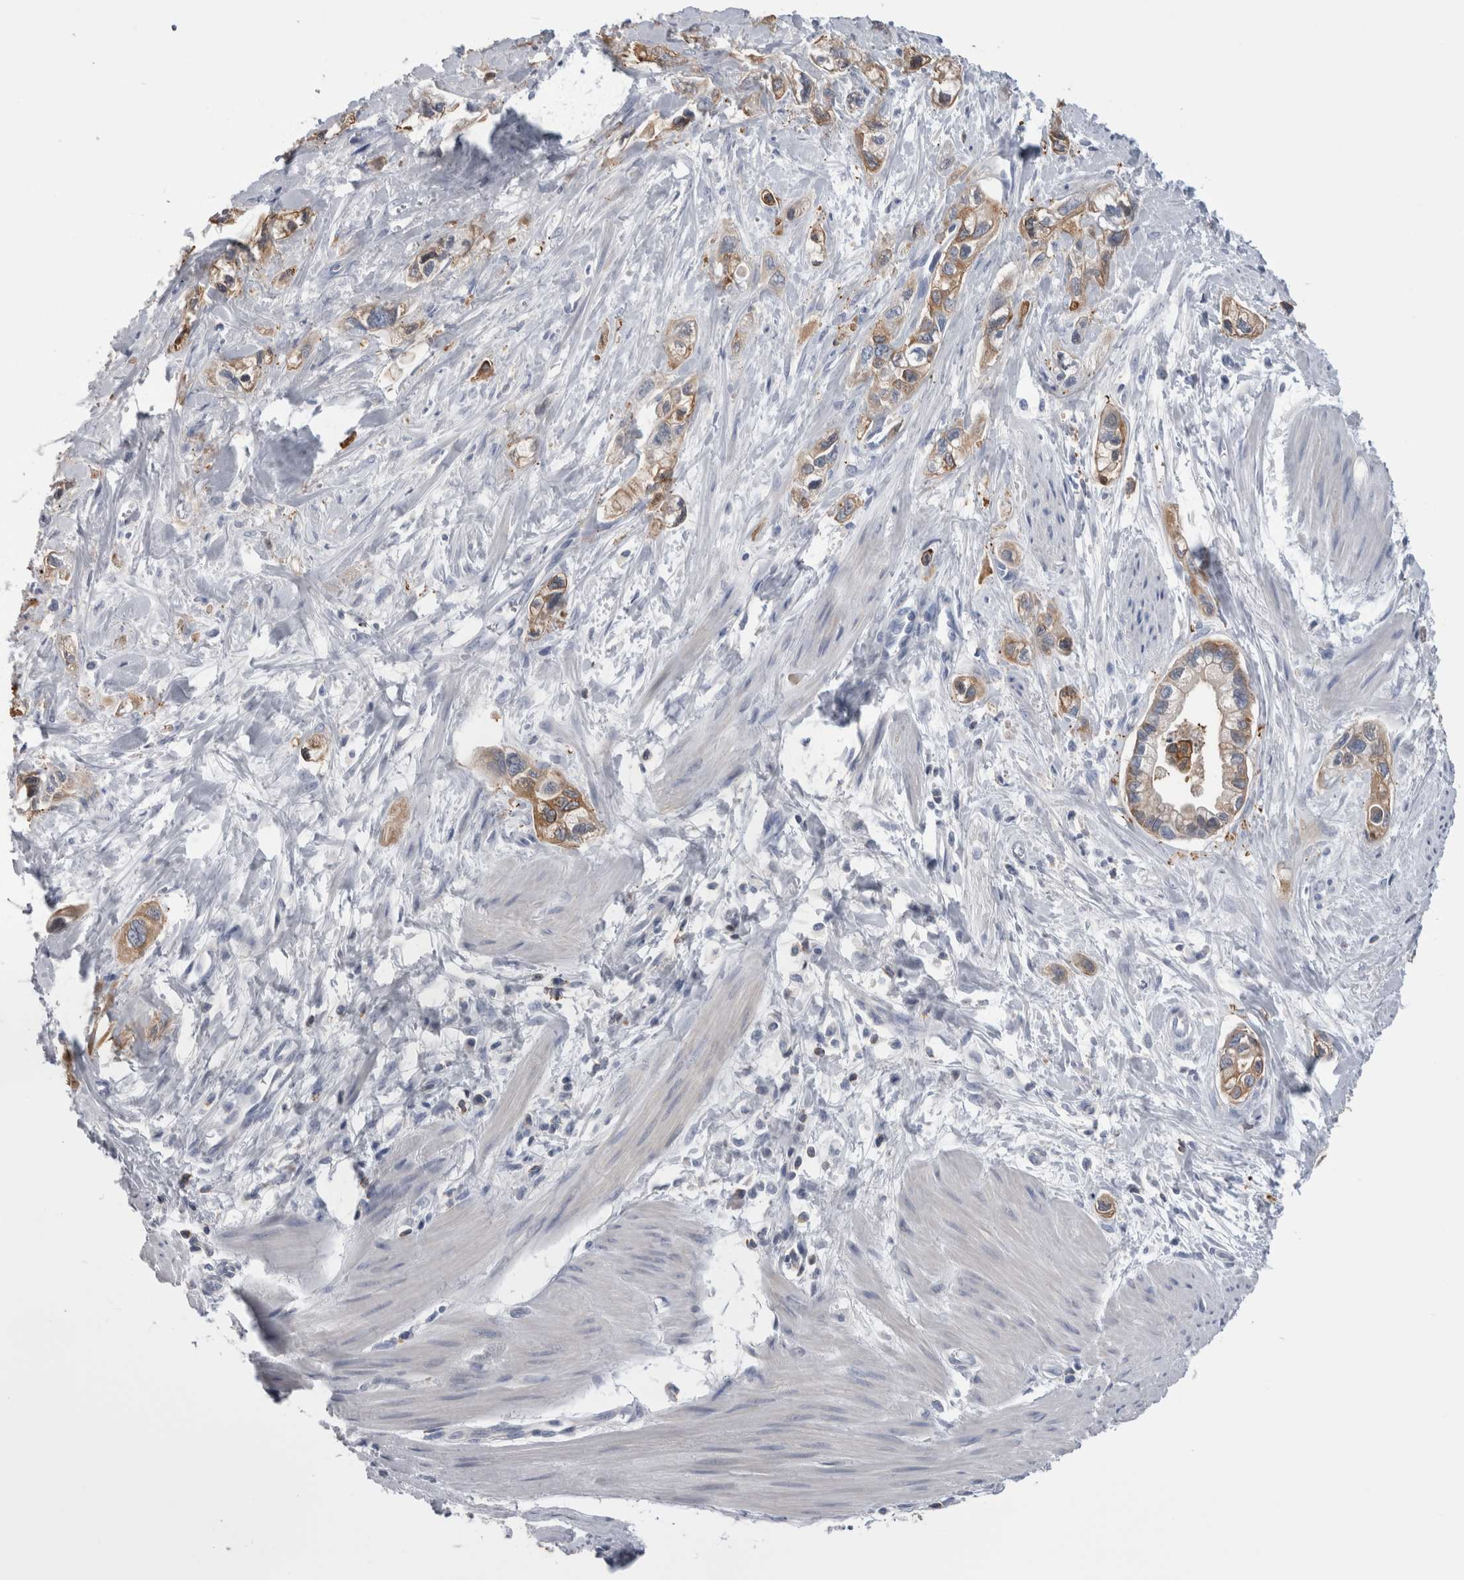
{"staining": {"intensity": "moderate", "quantity": ">75%", "location": "cytoplasmic/membranous"}, "tissue": "pancreatic cancer", "cell_type": "Tumor cells", "image_type": "cancer", "snomed": [{"axis": "morphology", "description": "Adenocarcinoma, NOS"}, {"axis": "topography", "description": "Pancreas"}], "caption": "About >75% of tumor cells in pancreatic adenocarcinoma exhibit moderate cytoplasmic/membranous protein expression as visualized by brown immunohistochemical staining.", "gene": "DCTN6", "patient": {"sex": "male", "age": 74}}